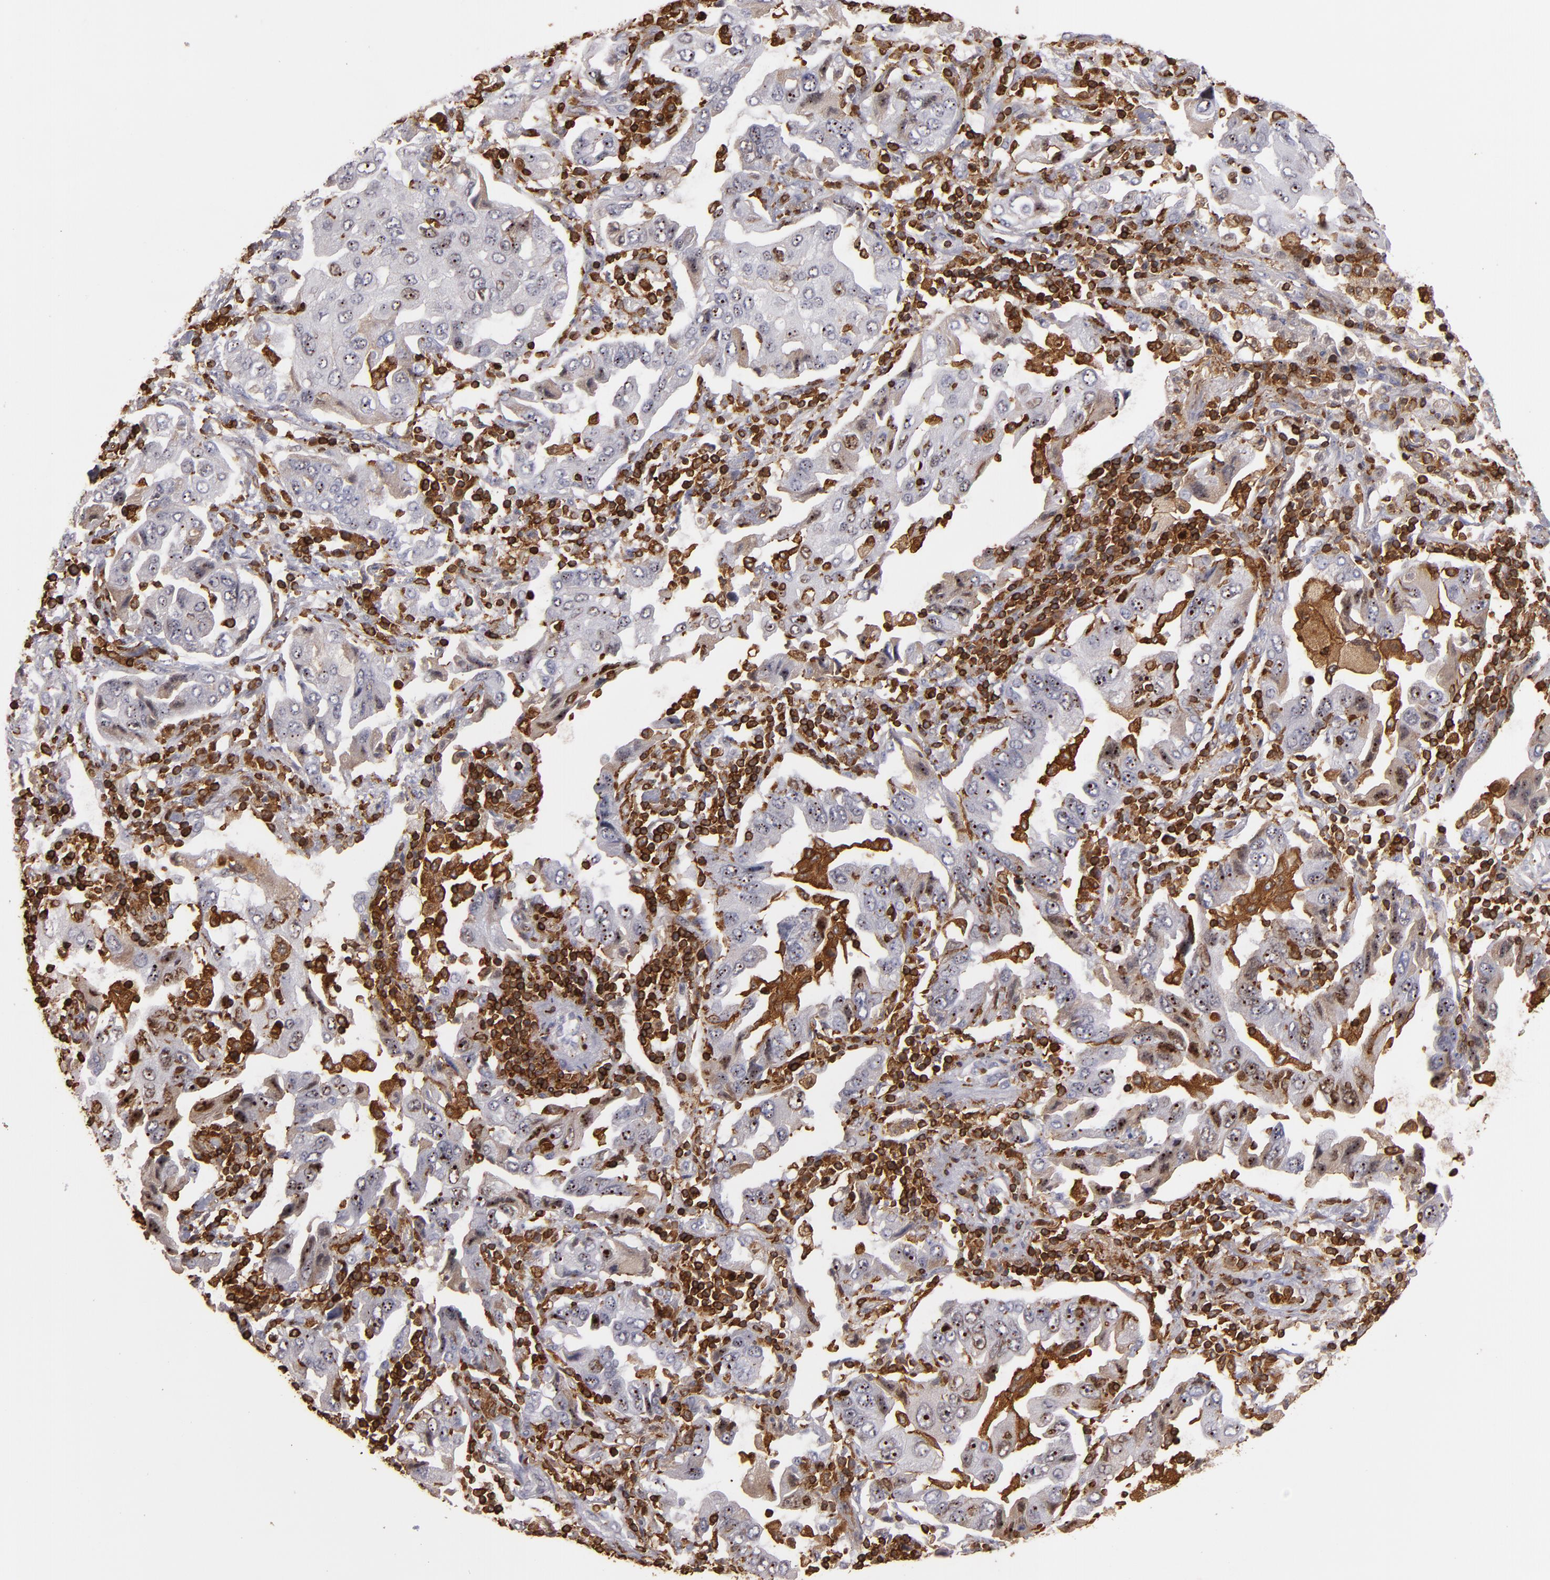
{"staining": {"intensity": "weak", "quantity": "<25%", "location": "nuclear"}, "tissue": "lung cancer", "cell_type": "Tumor cells", "image_type": "cancer", "snomed": [{"axis": "morphology", "description": "Adenocarcinoma, NOS"}, {"axis": "topography", "description": "Lung"}], "caption": "An immunohistochemistry image of lung cancer (adenocarcinoma) is shown. There is no staining in tumor cells of lung cancer (adenocarcinoma). (DAB immunohistochemistry visualized using brightfield microscopy, high magnification).", "gene": "WAS", "patient": {"sex": "female", "age": 65}}